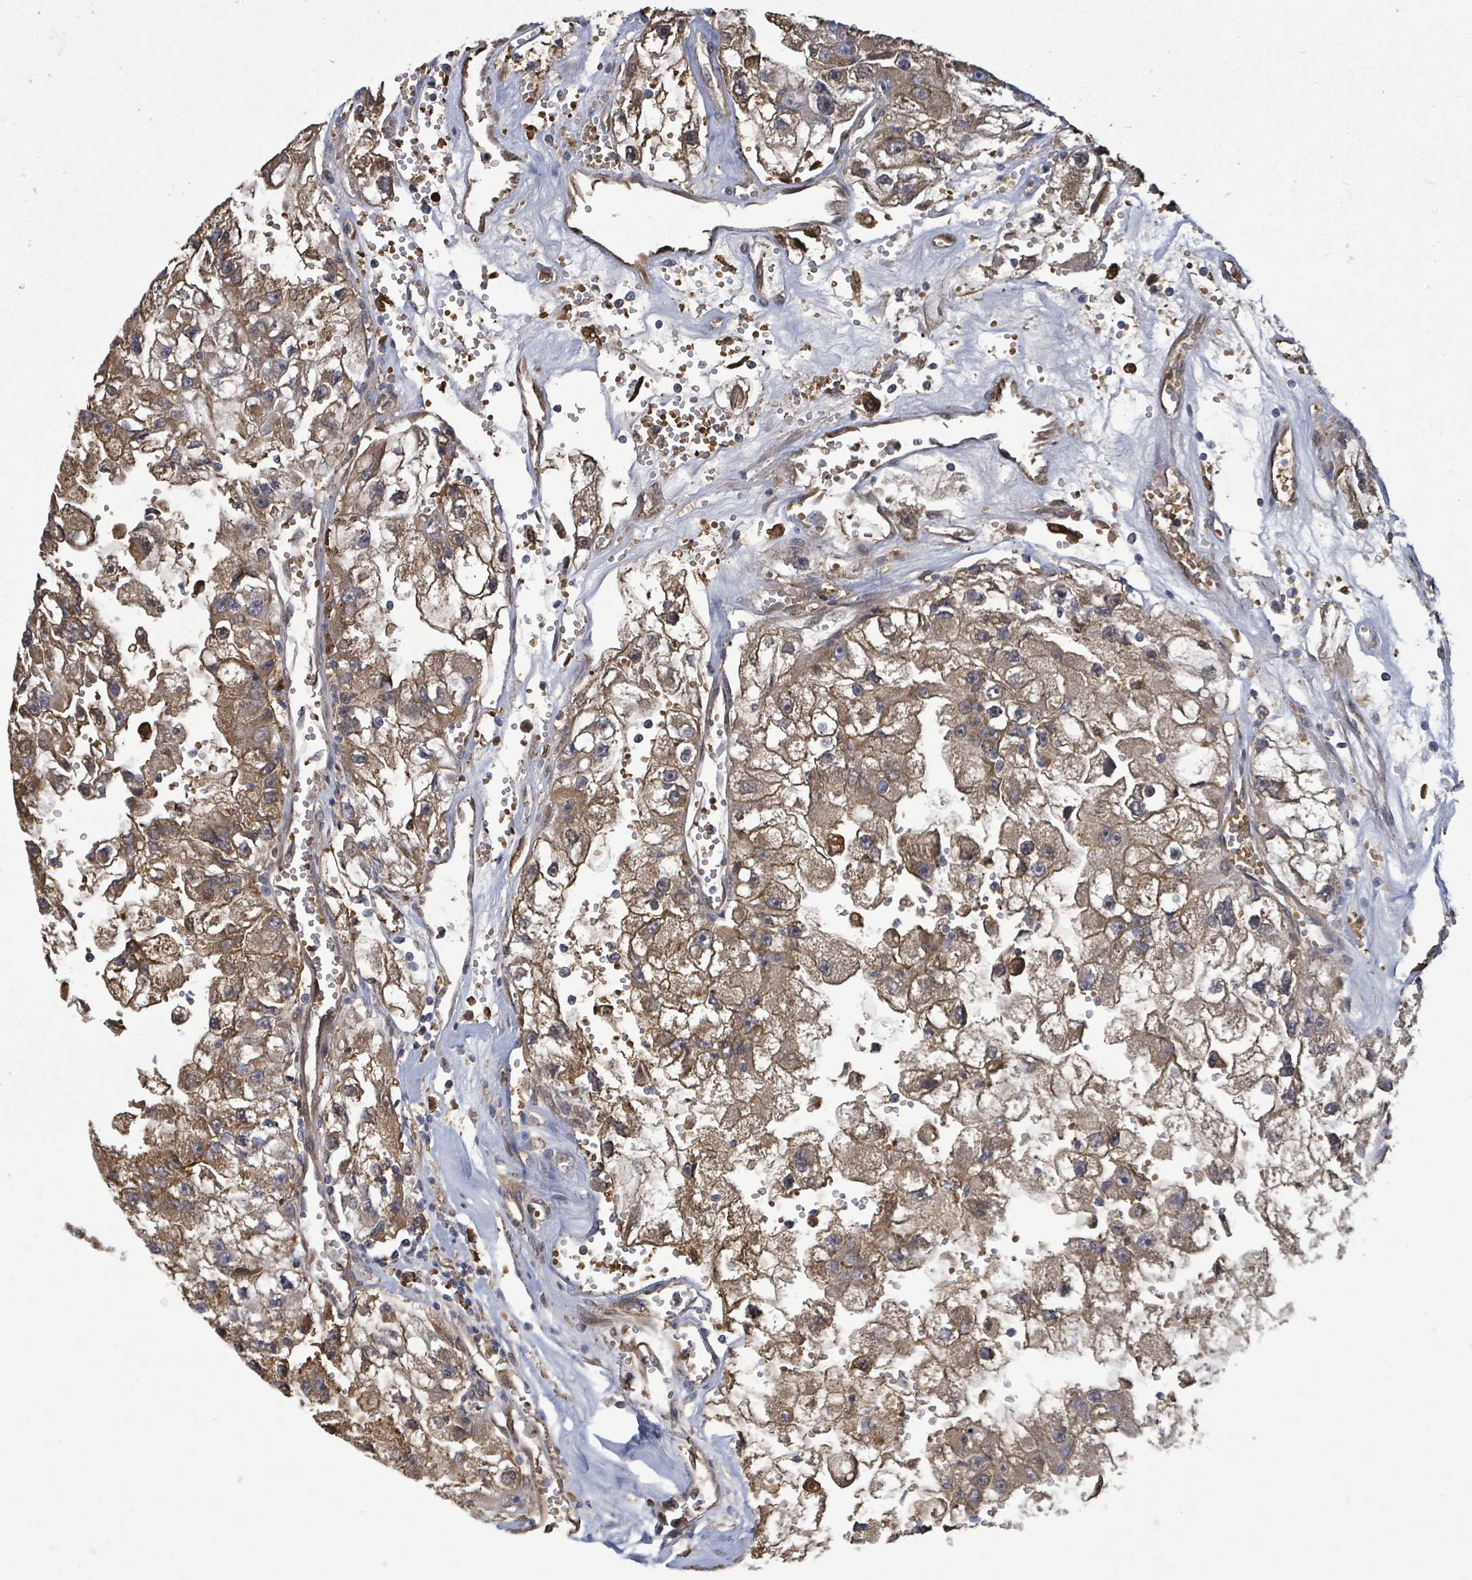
{"staining": {"intensity": "moderate", "quantity": ">75%", "location": "cytoplasmic/membranous"}, "tissue": "renal cancer", "cell_type": "Tumor cells", "image_type": "cancer", "snomed": [{"axis": "morphology", "description": "Adenocarcinoma, NOS"}, {"axis": "topography", "description": "Kidney"}], "caption": "Renal cancer (adenocarcinoma) tissue shows moderate cytoplasmic/membranous positivity in approximately >75% of tumor cells, visualized by immunohistochemistry.", "gene": "MAP3K6", "patient": {"sex": "male", "age": 63}}